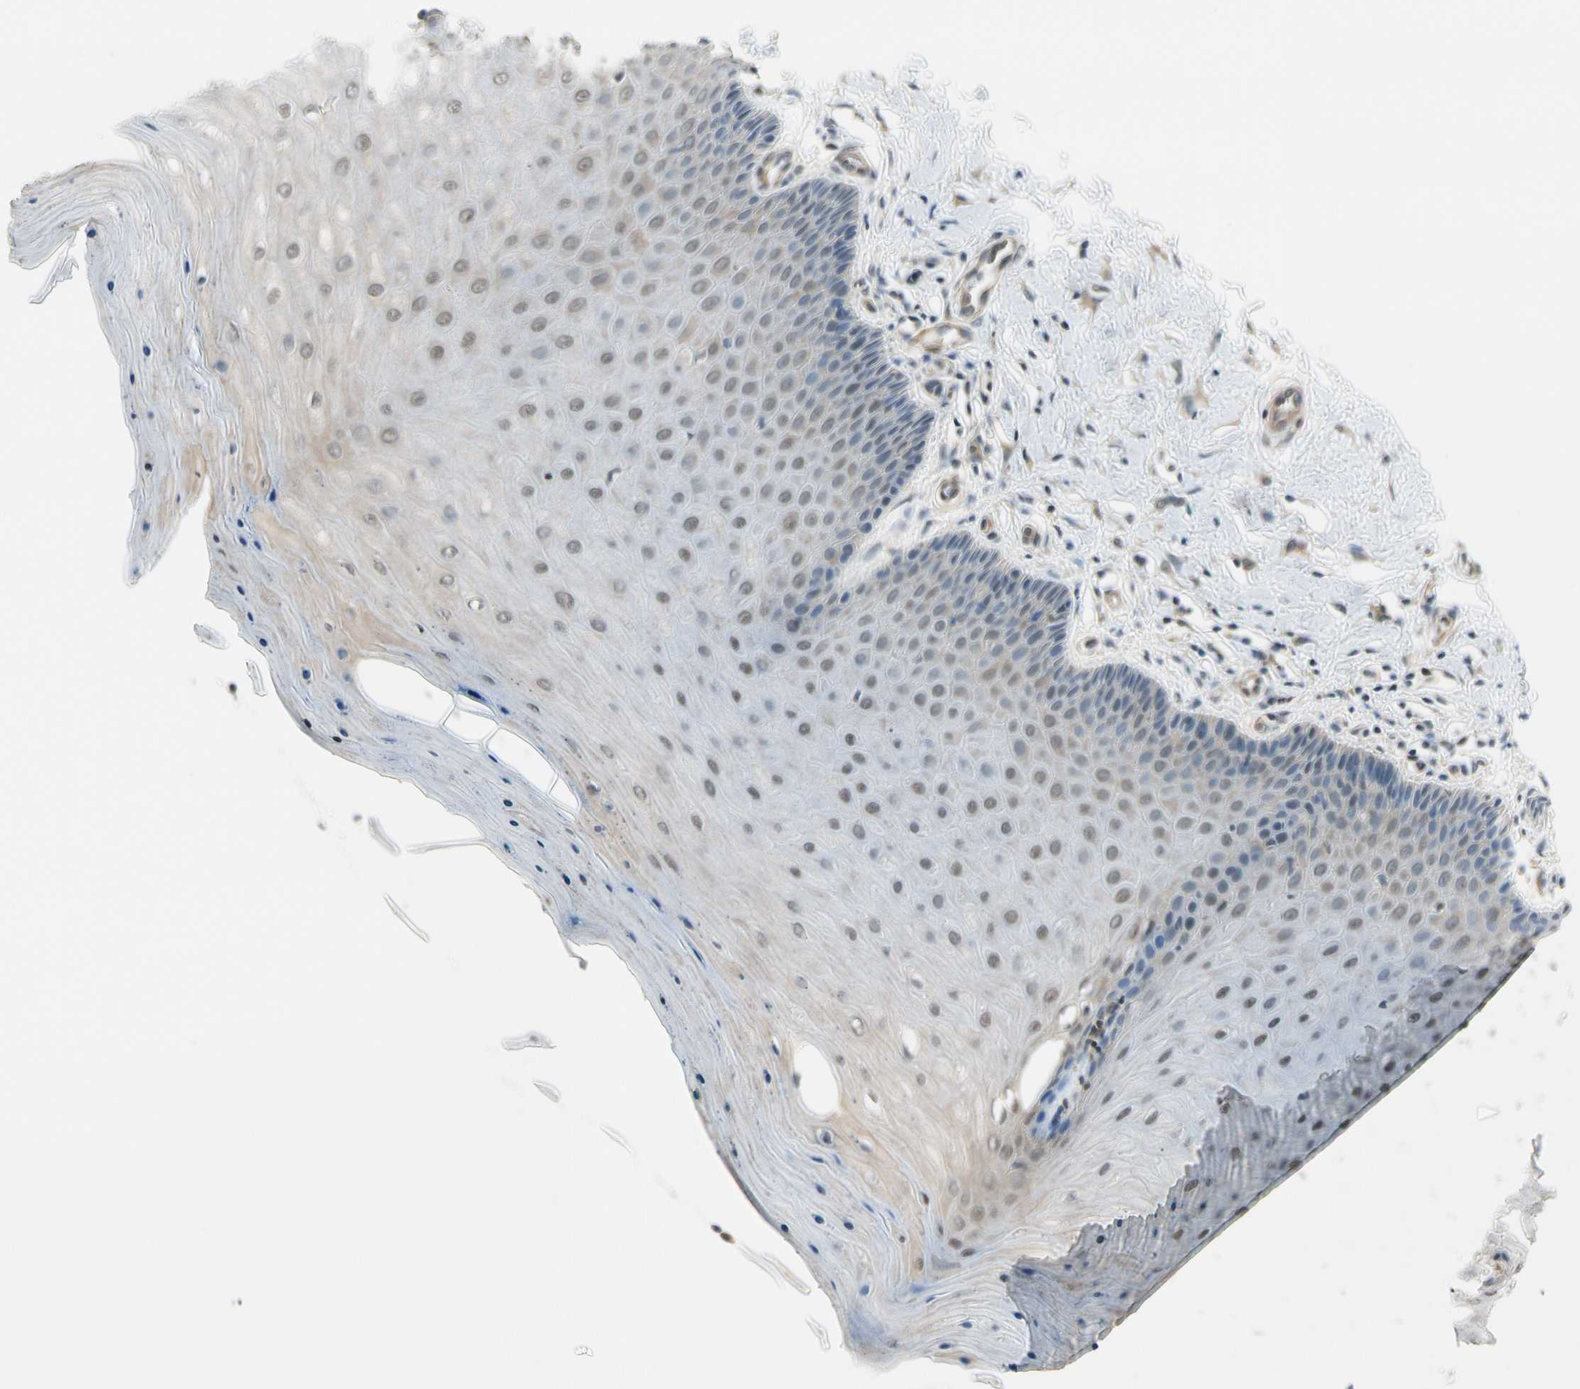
{"staining": {"intensity": "weak", "quantity": ">75%", "location": "cytoplasmic/membranous"}, "tissue": "cervix", "cell_type": "Glandular cells", "image_type": "normal", "snomed": [{"axis": "morphology", "description": "Normal tissue, NOS"}, {"axis": "topography", "description": "Cervix"}], "caption": "This image reveals normal cervix stained with IHC to label a protein in brown. The cytoplasmic/membranous of glandular cells show weak positivity for the protein. Nuclei are counter-stained blue.", "gene": "RASGRF1", "patient": {"sex": "female", "age": 55}}